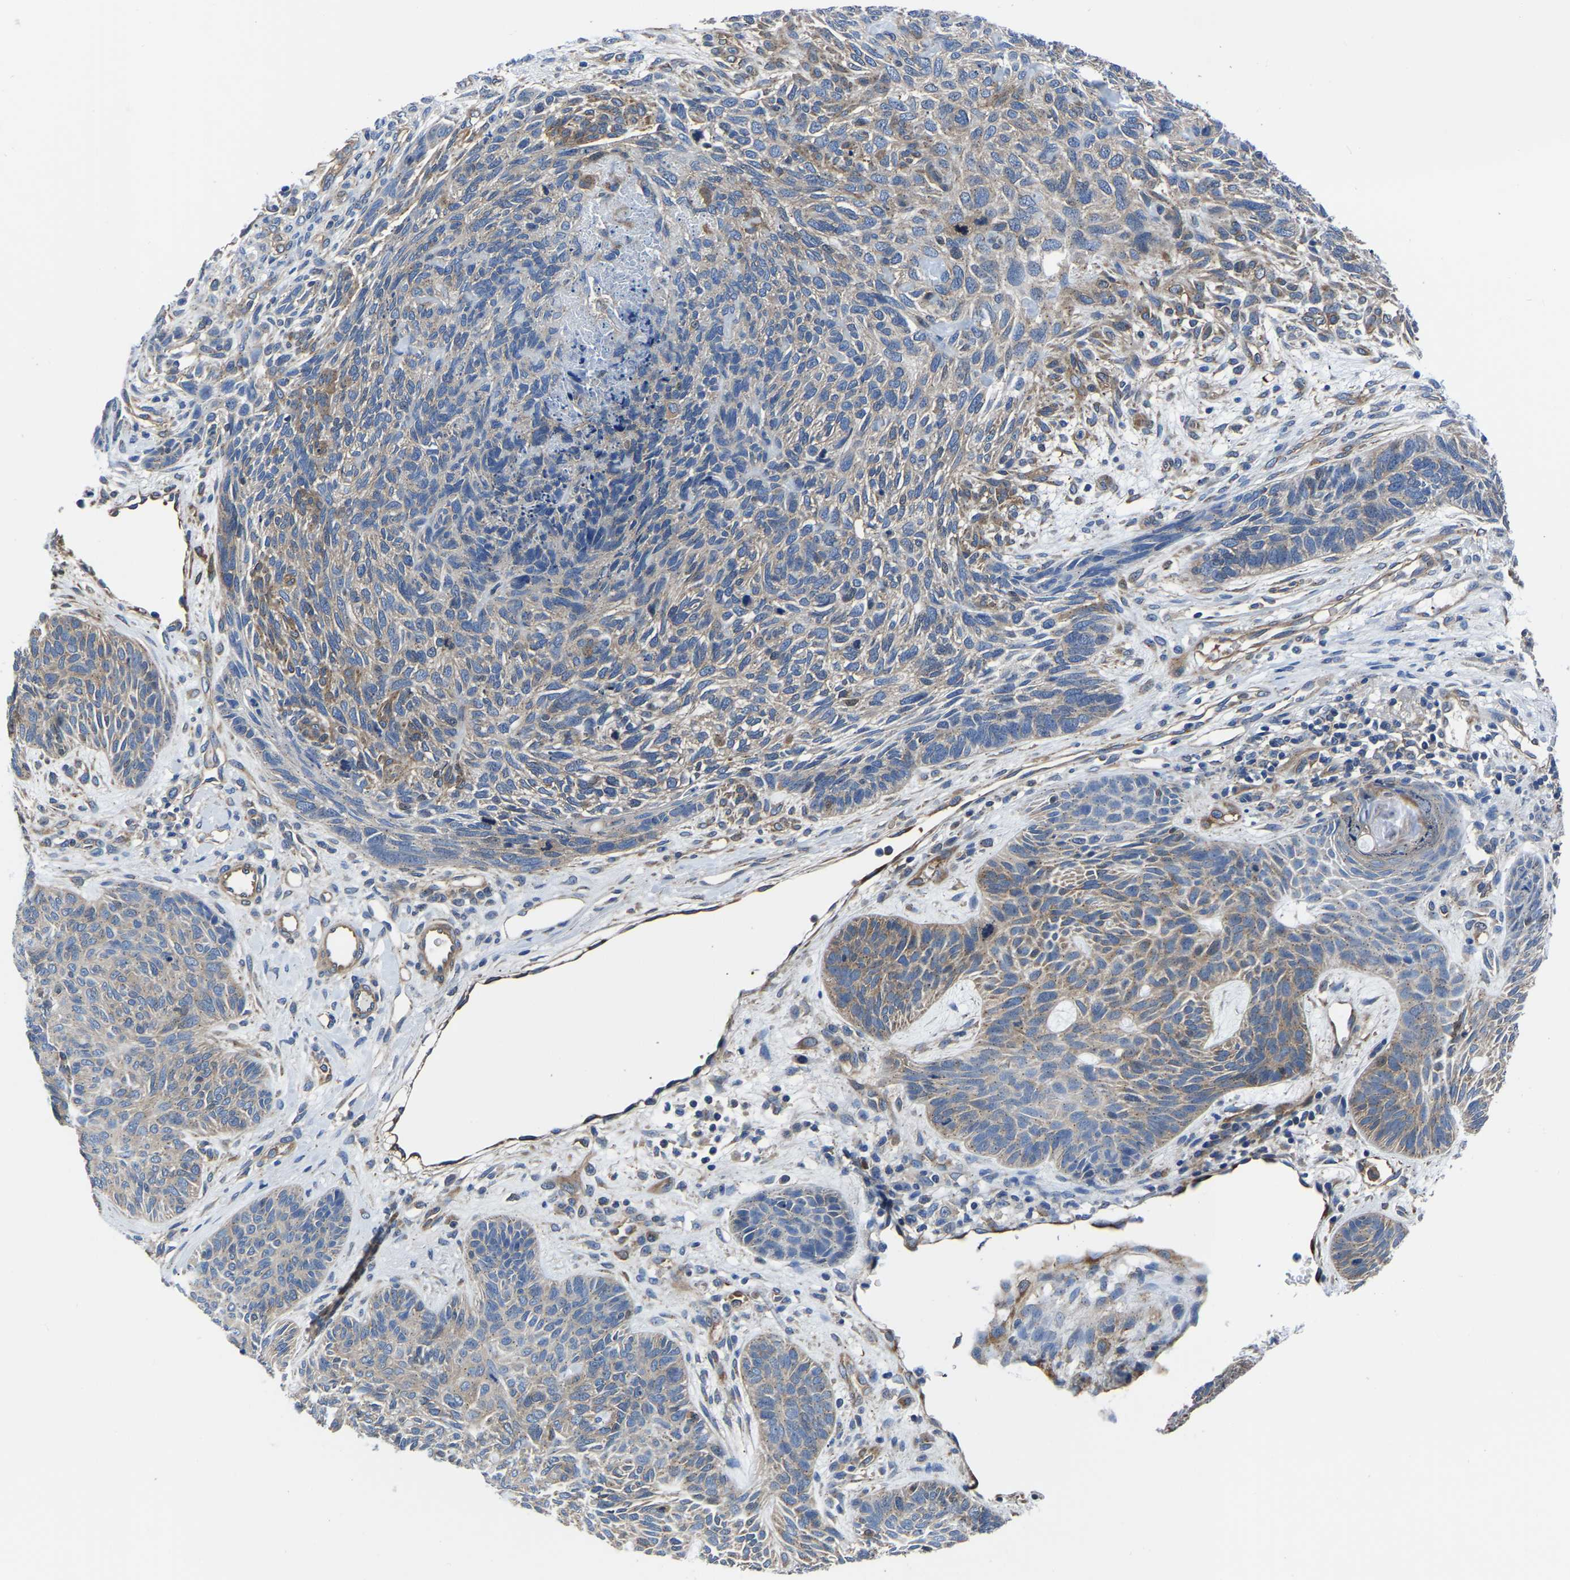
{"staining": {"intensity": "weak", "quantity": ">75%", "location": "cytoplasmic/membranous"}, "tissue": "skin cancer", "cell_type": "Tumor cells", "image_type": "cancer", "snomed": [{"axis": "morphology", "description": "Basal cell carcinoma"}, {"axis": "topography", "description": "Skin"}], "caption": "Protein expression by immunohistochemistry displays weak cytoplasmic/membranous staining in about >75% of tumor cells in skin basal cell carcinoma.", "gene": "TFG", "patient": {"sex": "male", "age": 55}}